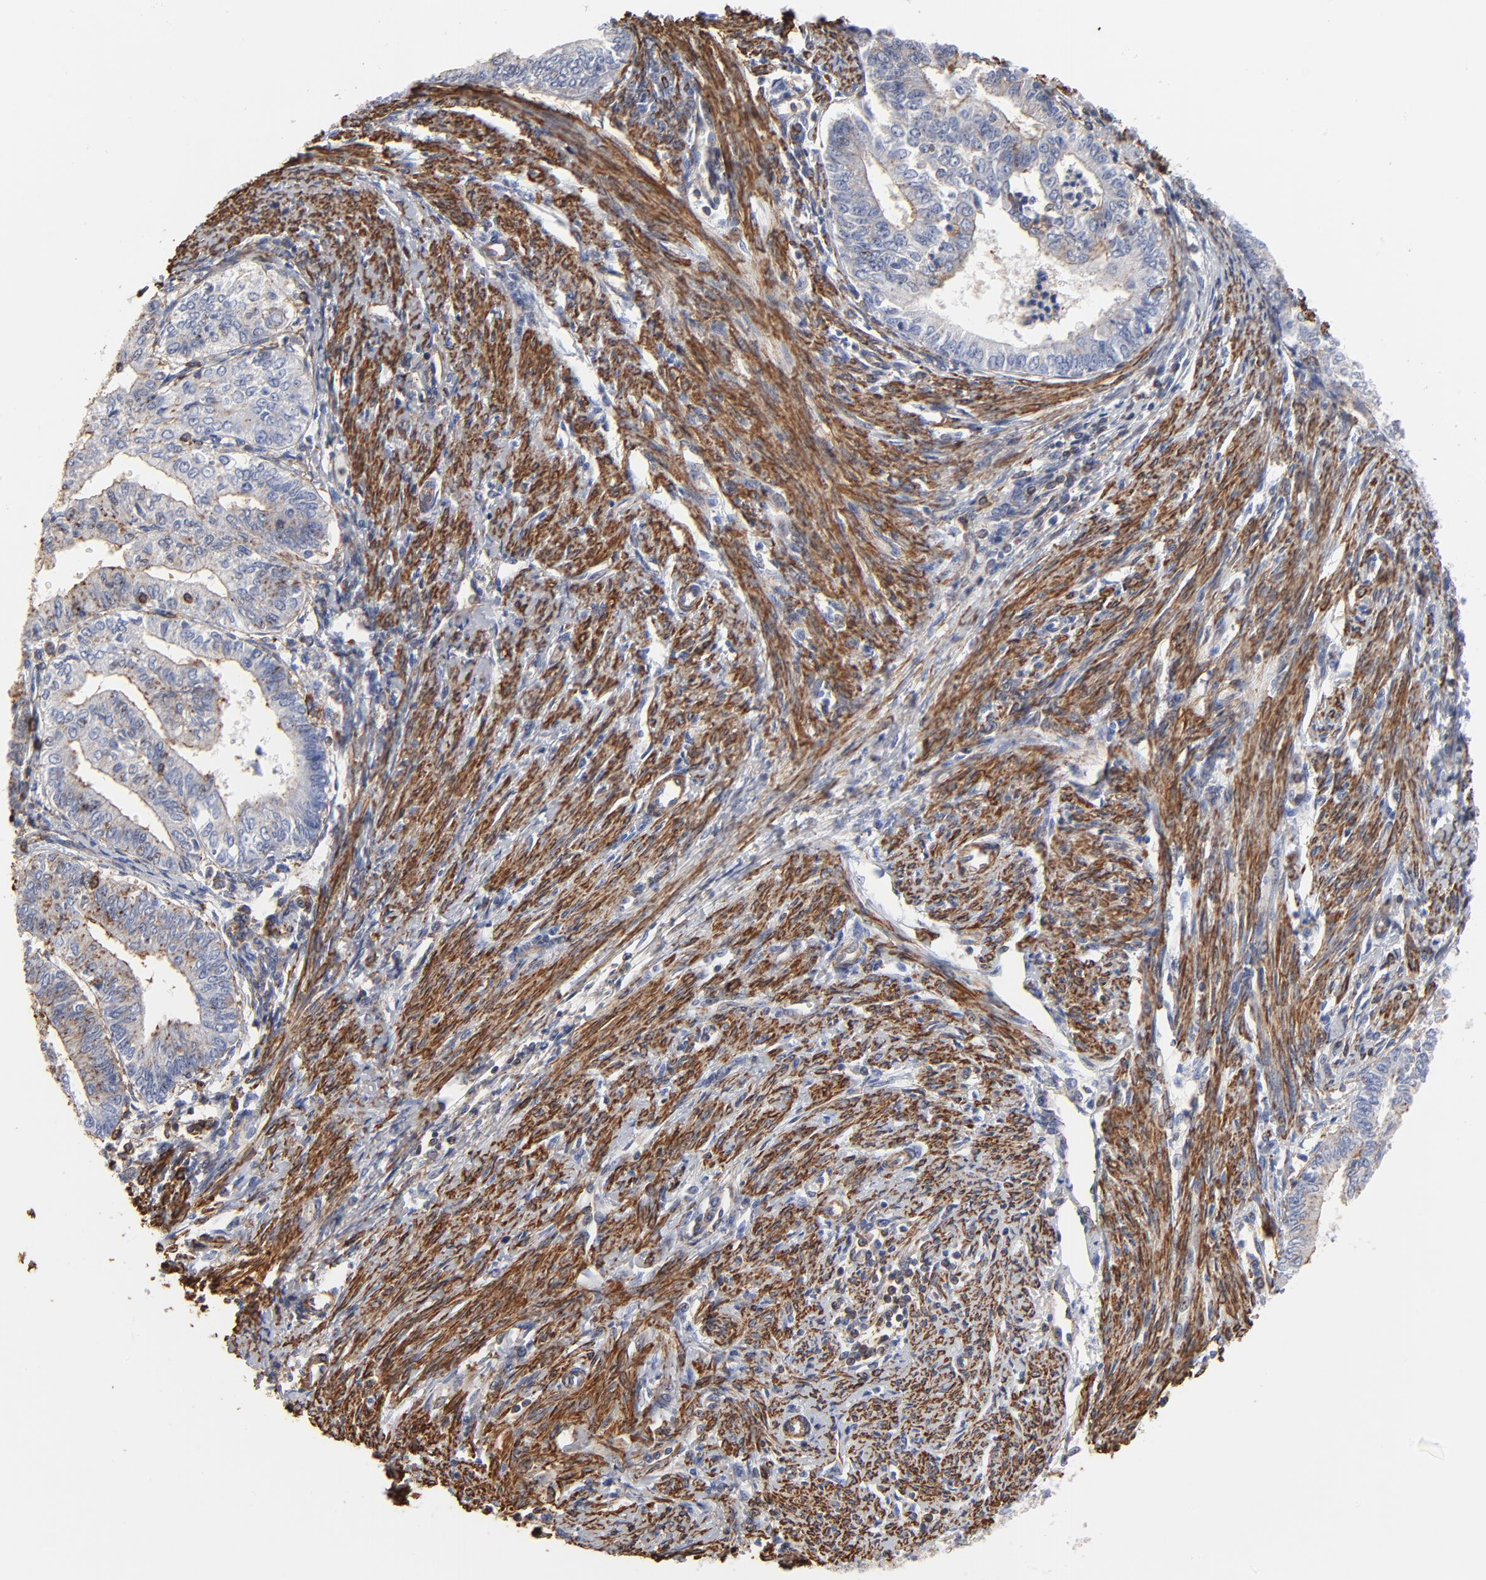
{"staining": {"intensity": "moderate", "quantity": ">75%", "location": "cytoplasmic/membranous"}, "tissue": "endometrial cancer", "cell_type": "Tumor cells", "image_type": "cancer", "snomed": [{"axis": "morphology", "description": "Adenocarcinoma, NOS"}, {"axis": "topography", "description": "Endometrium"}], "caption": "The micrograph shows a brown stain indicating the presence of a protein in the cytoplasmic/membranous of tumor cells in endometrial cancer. (Brightfield microscopy of DAB IHC at high magnification).", "gene": "ACTA2", "patient": {"sex": "female", "age": 66}}